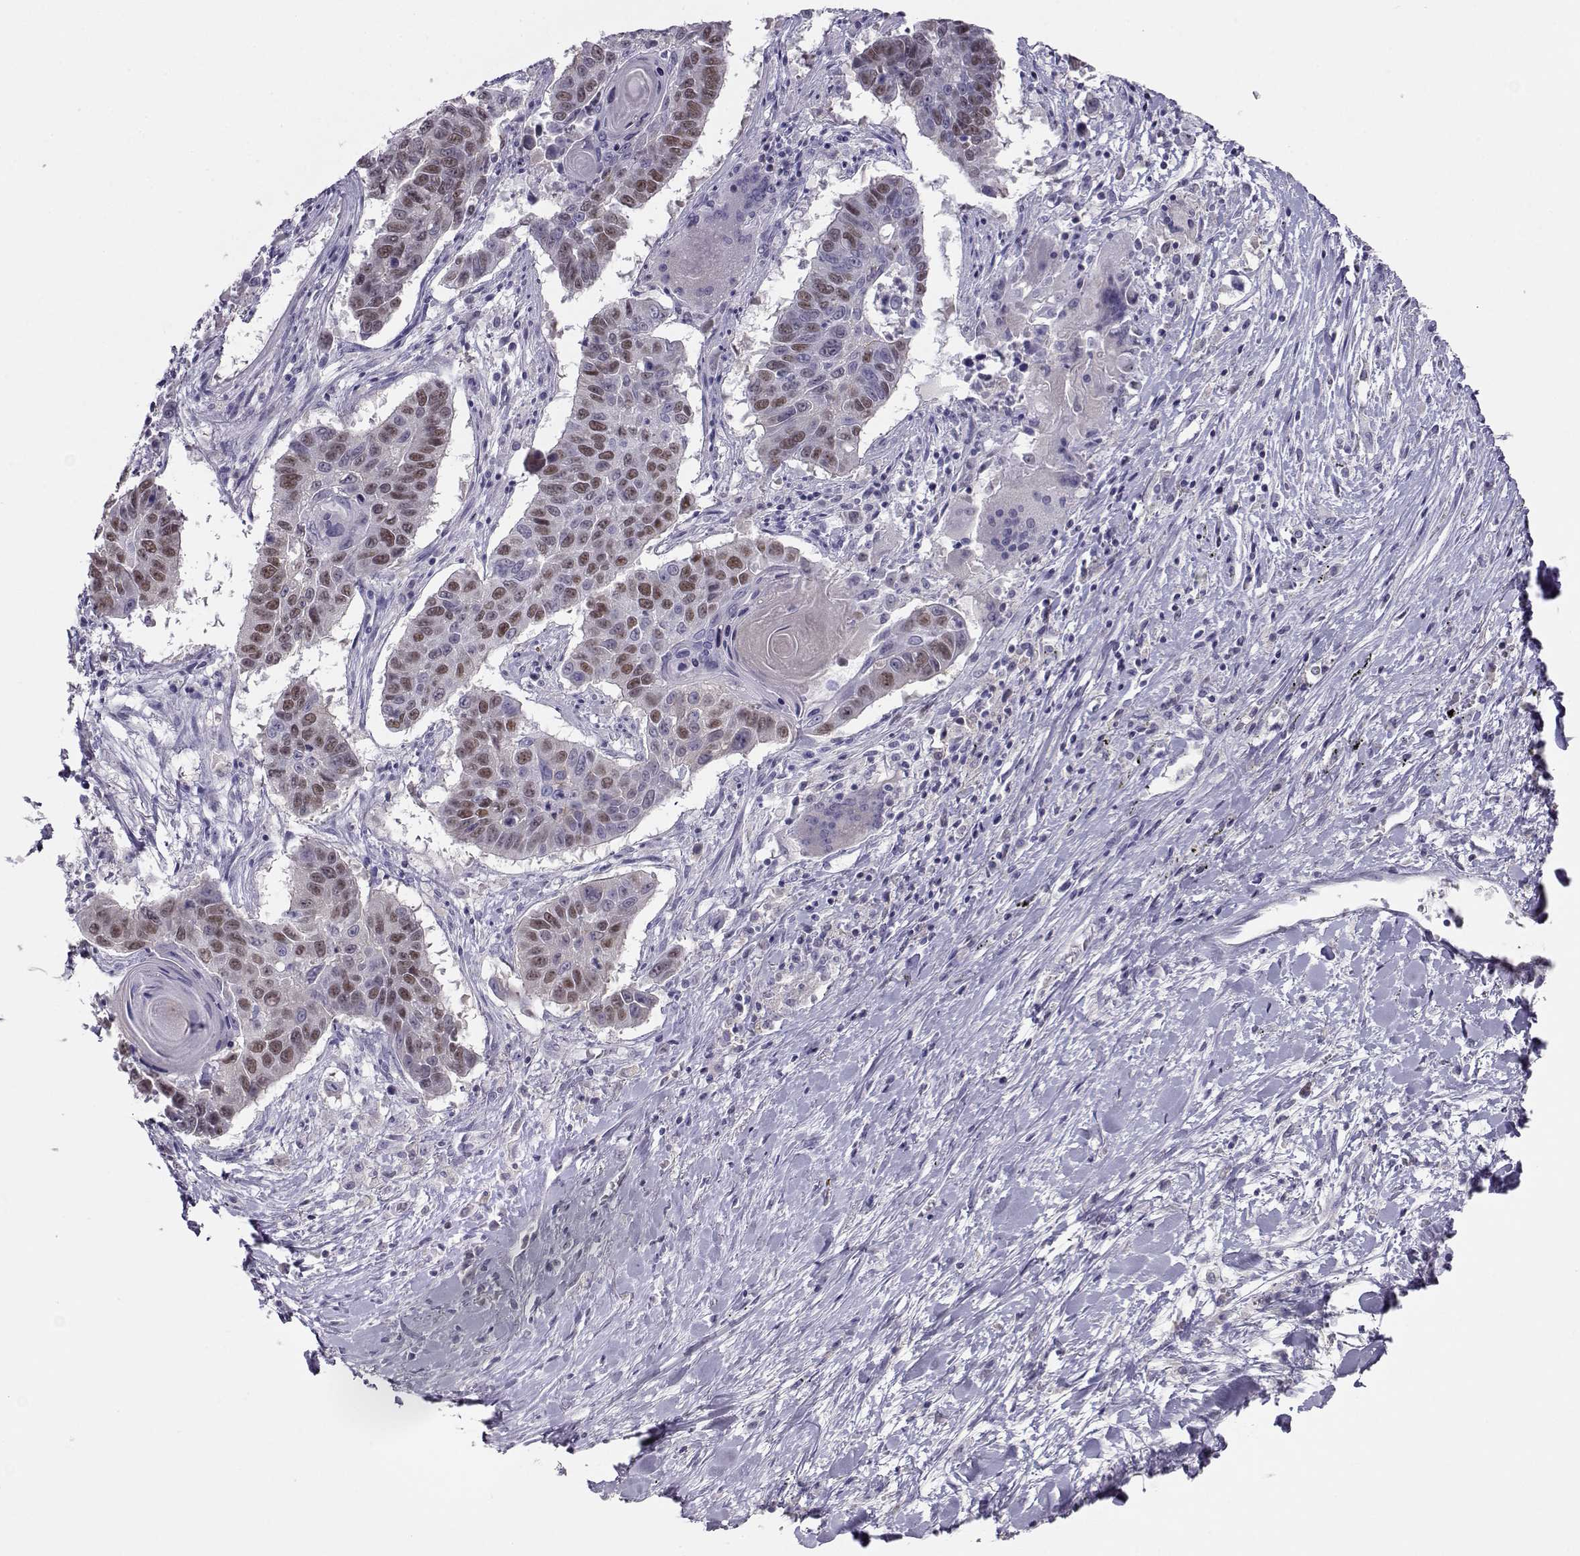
{"staining": {"intensity": "moderate", "quantity": "25%-75%", "location": "nuclear"}, "tissue": "lung cancer", "cell_type": "Tumor cells", "image_type": "cancer", "snomed": [{"axis": "morphology", "description": "Squamous cell carcinoma, NOS"}, {"axis": "topography", "description": "Lung"}], "caption": "The immunohistochemical stain highlights moderate nuclear positivity in tumor cells of lung squamous cell carcinoma tissue. The protein is shown in brown color, while the nuclei are stained blue.", "gene": "OPN5", "patient": {"sex": "male", "age": 73}}